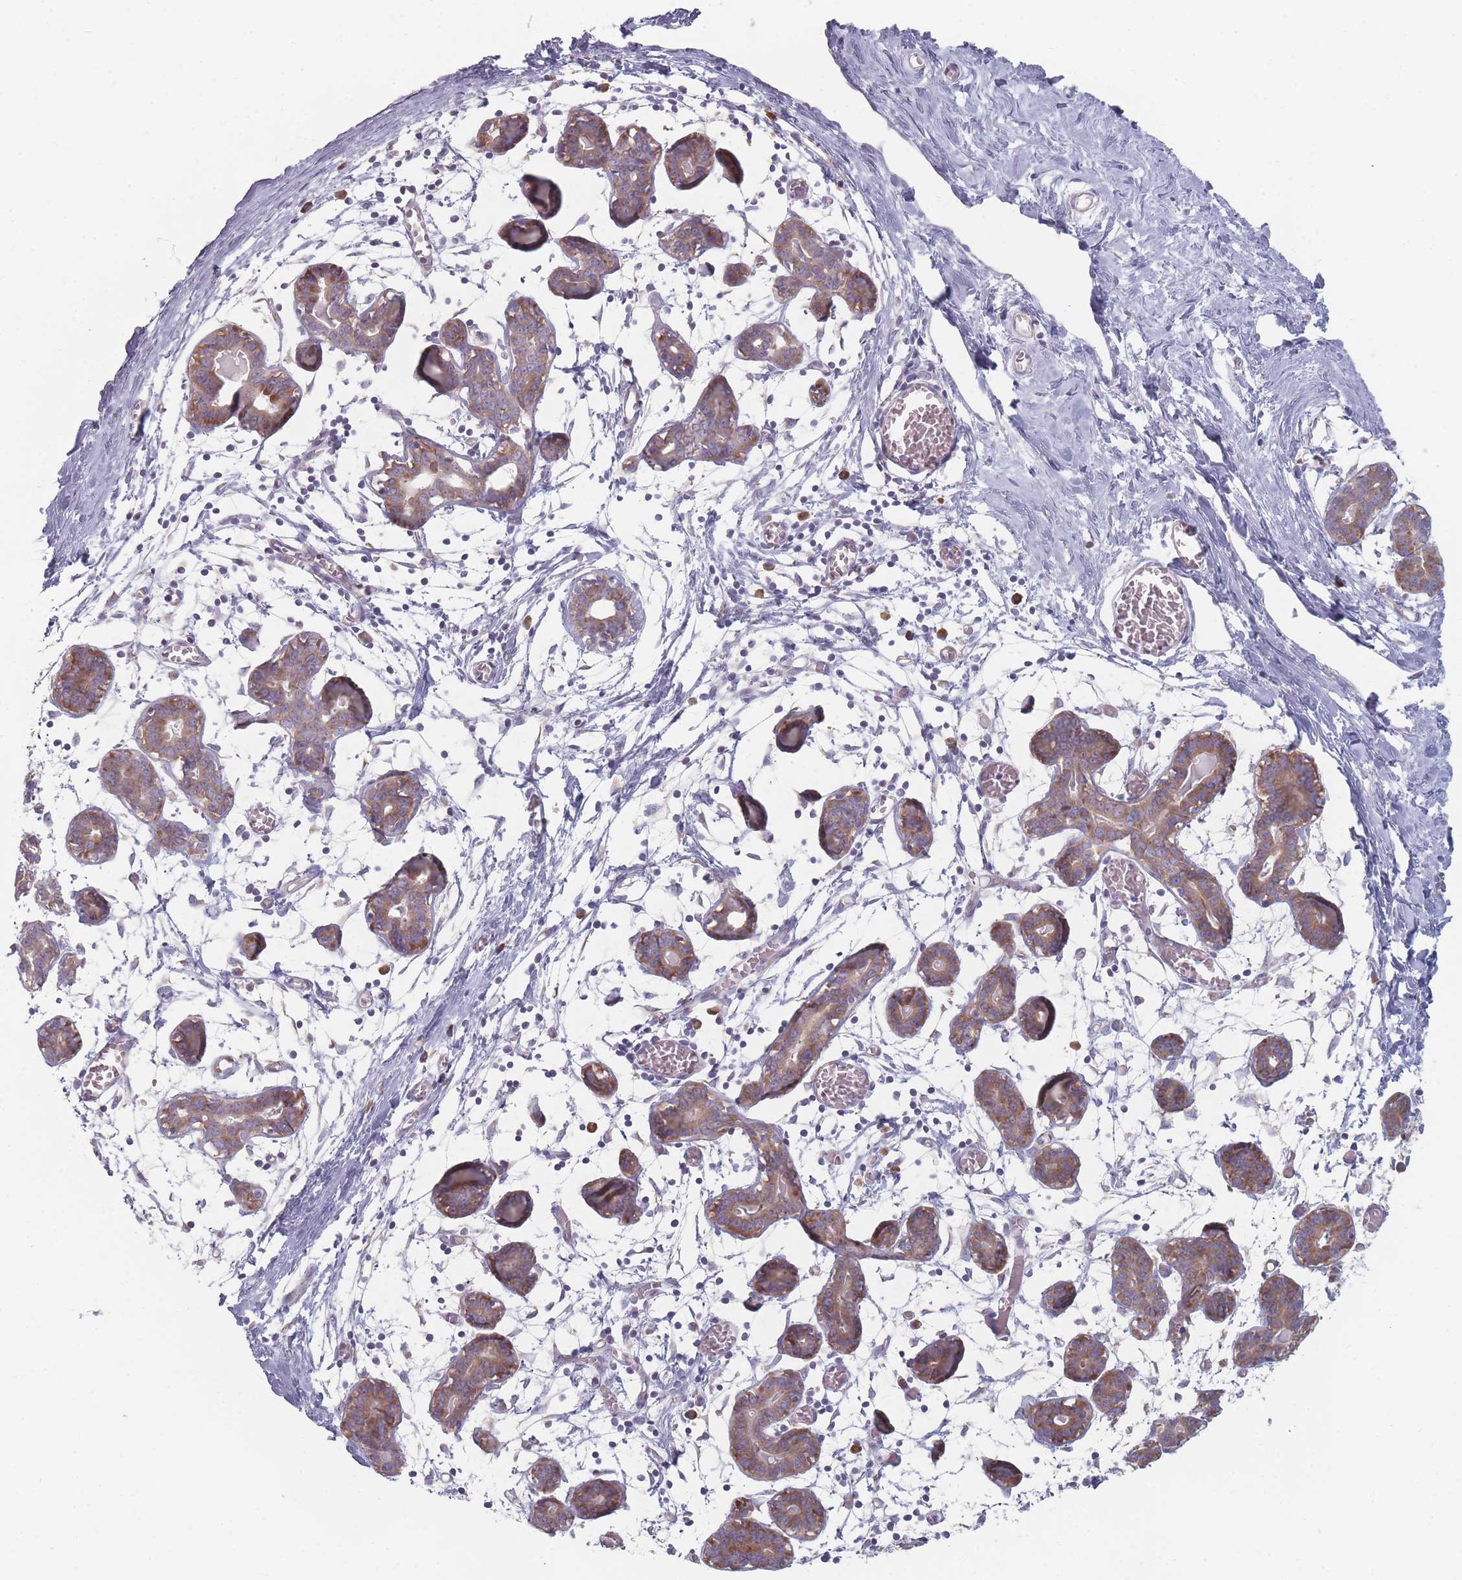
{"staining": {"intensity": "negative", "quantity": "none", "location": "none"}, "tissue": "breast", "cell_type": "Adipocytes", "image_type": "normal", "snomed": [{"axis": "morphology", "description": "Normal tissue, NOS"}, {"axis": "topography", "description": "Breast"}], "caption": "This micrograph is of normal breast stained with IHC to label a protein in brown with the nuclei are counter-stained blue. There is no positivity in adipocytes.", "gene": "CACNG5", "patient": {"sex": "female", "age": 27}}